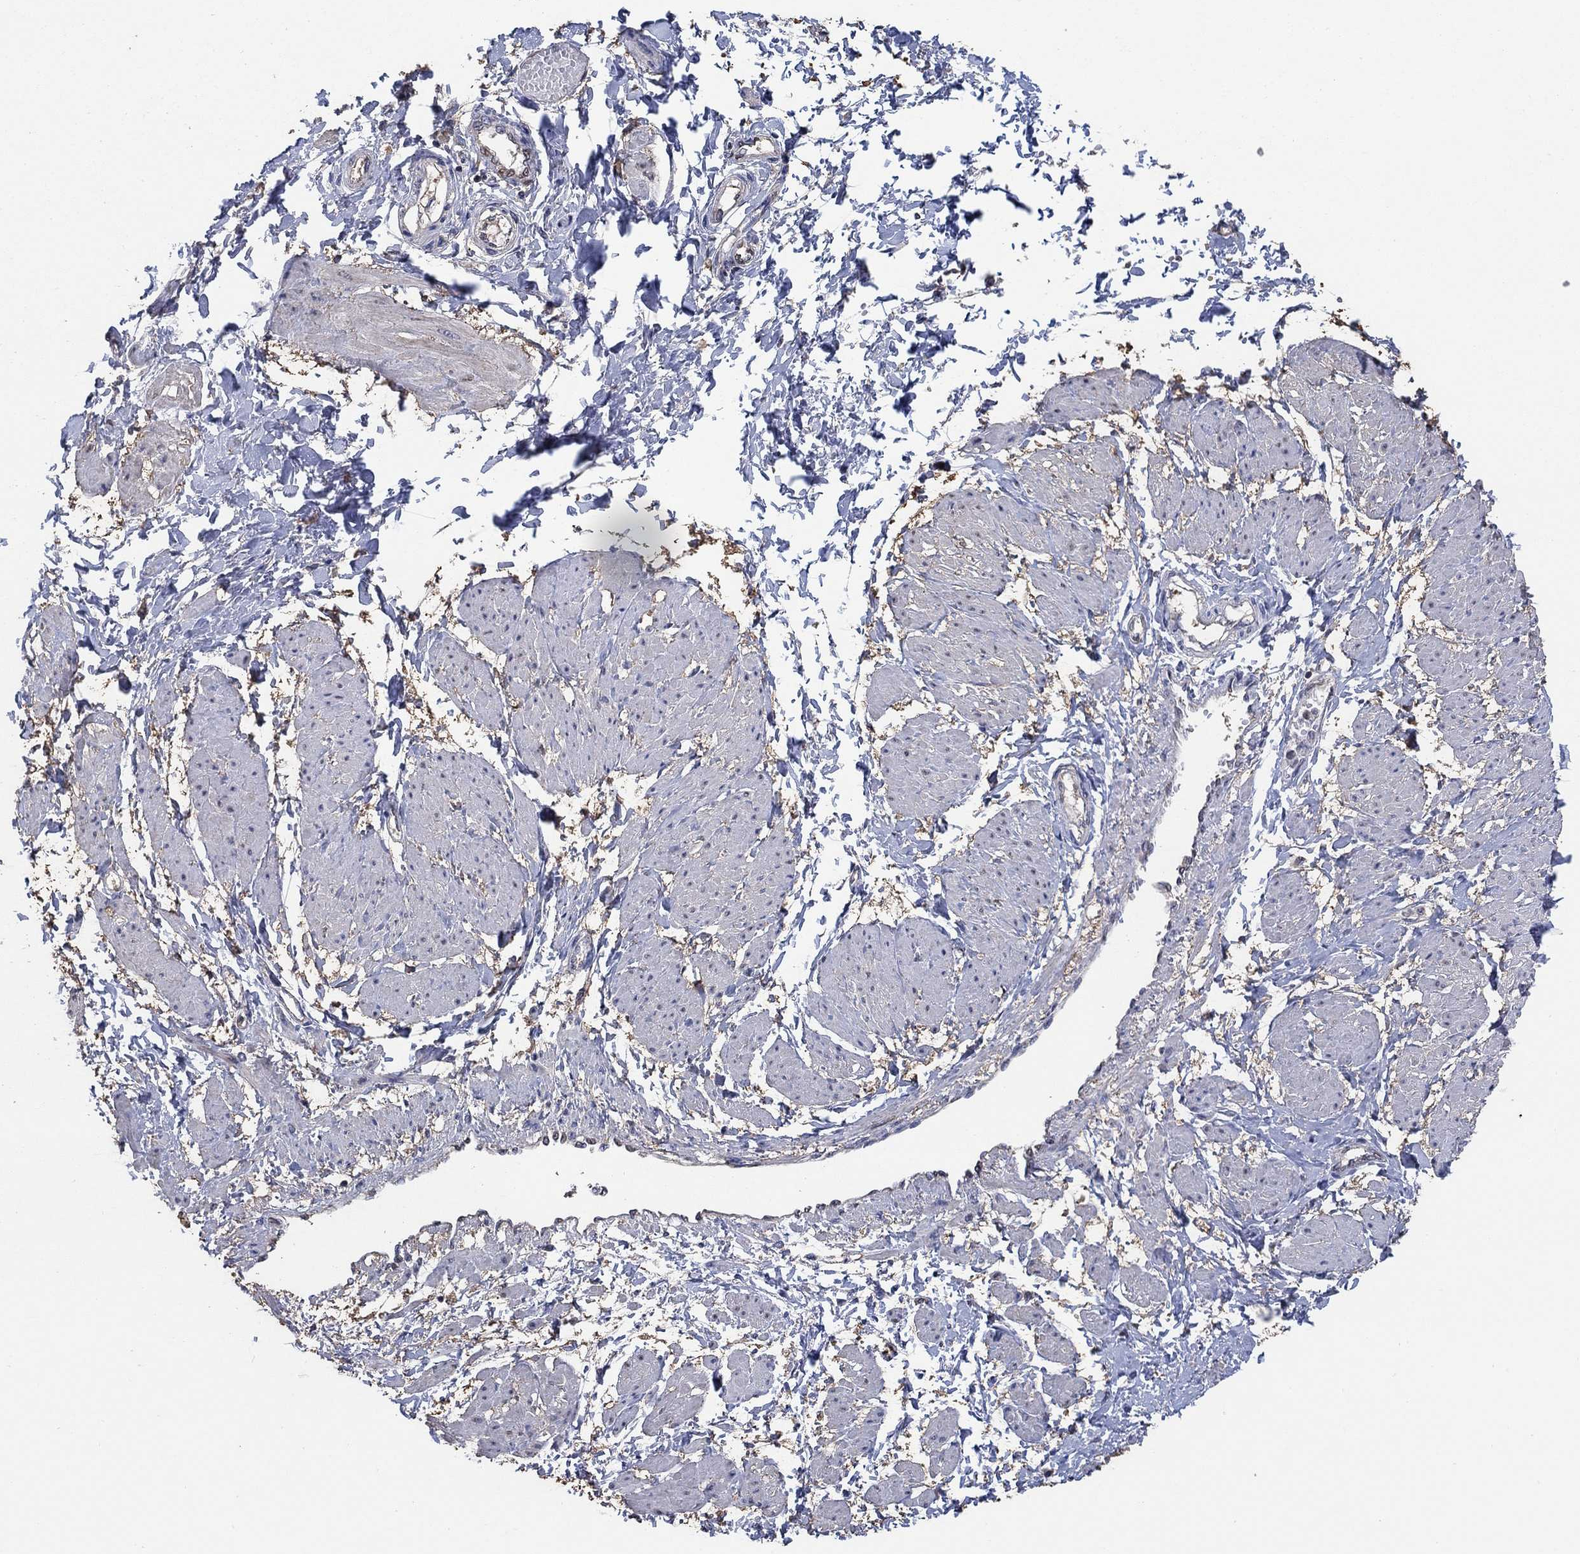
{"staining": {"intensity": "weak", "quantity": "25%-75%", "location": "nuclear"}, "tissue": "smooth muscle", "cell_type": "Smooth muscle cells", "image_type": "normal", "snomed": [{"axis": "morphology", "description": "Normal tissue, NOS"}, {"axis": "topography", "description": "Smooth muscle"}, {"axis": "topography", "description": "Uterus"}], "caption": "Normal smooth muscle demonstrates weak nuclear staining in about 25%-75% of smooth muscle cells.", "gene": "MRPS24", "patient": {"sex": "female", "age": 39}}